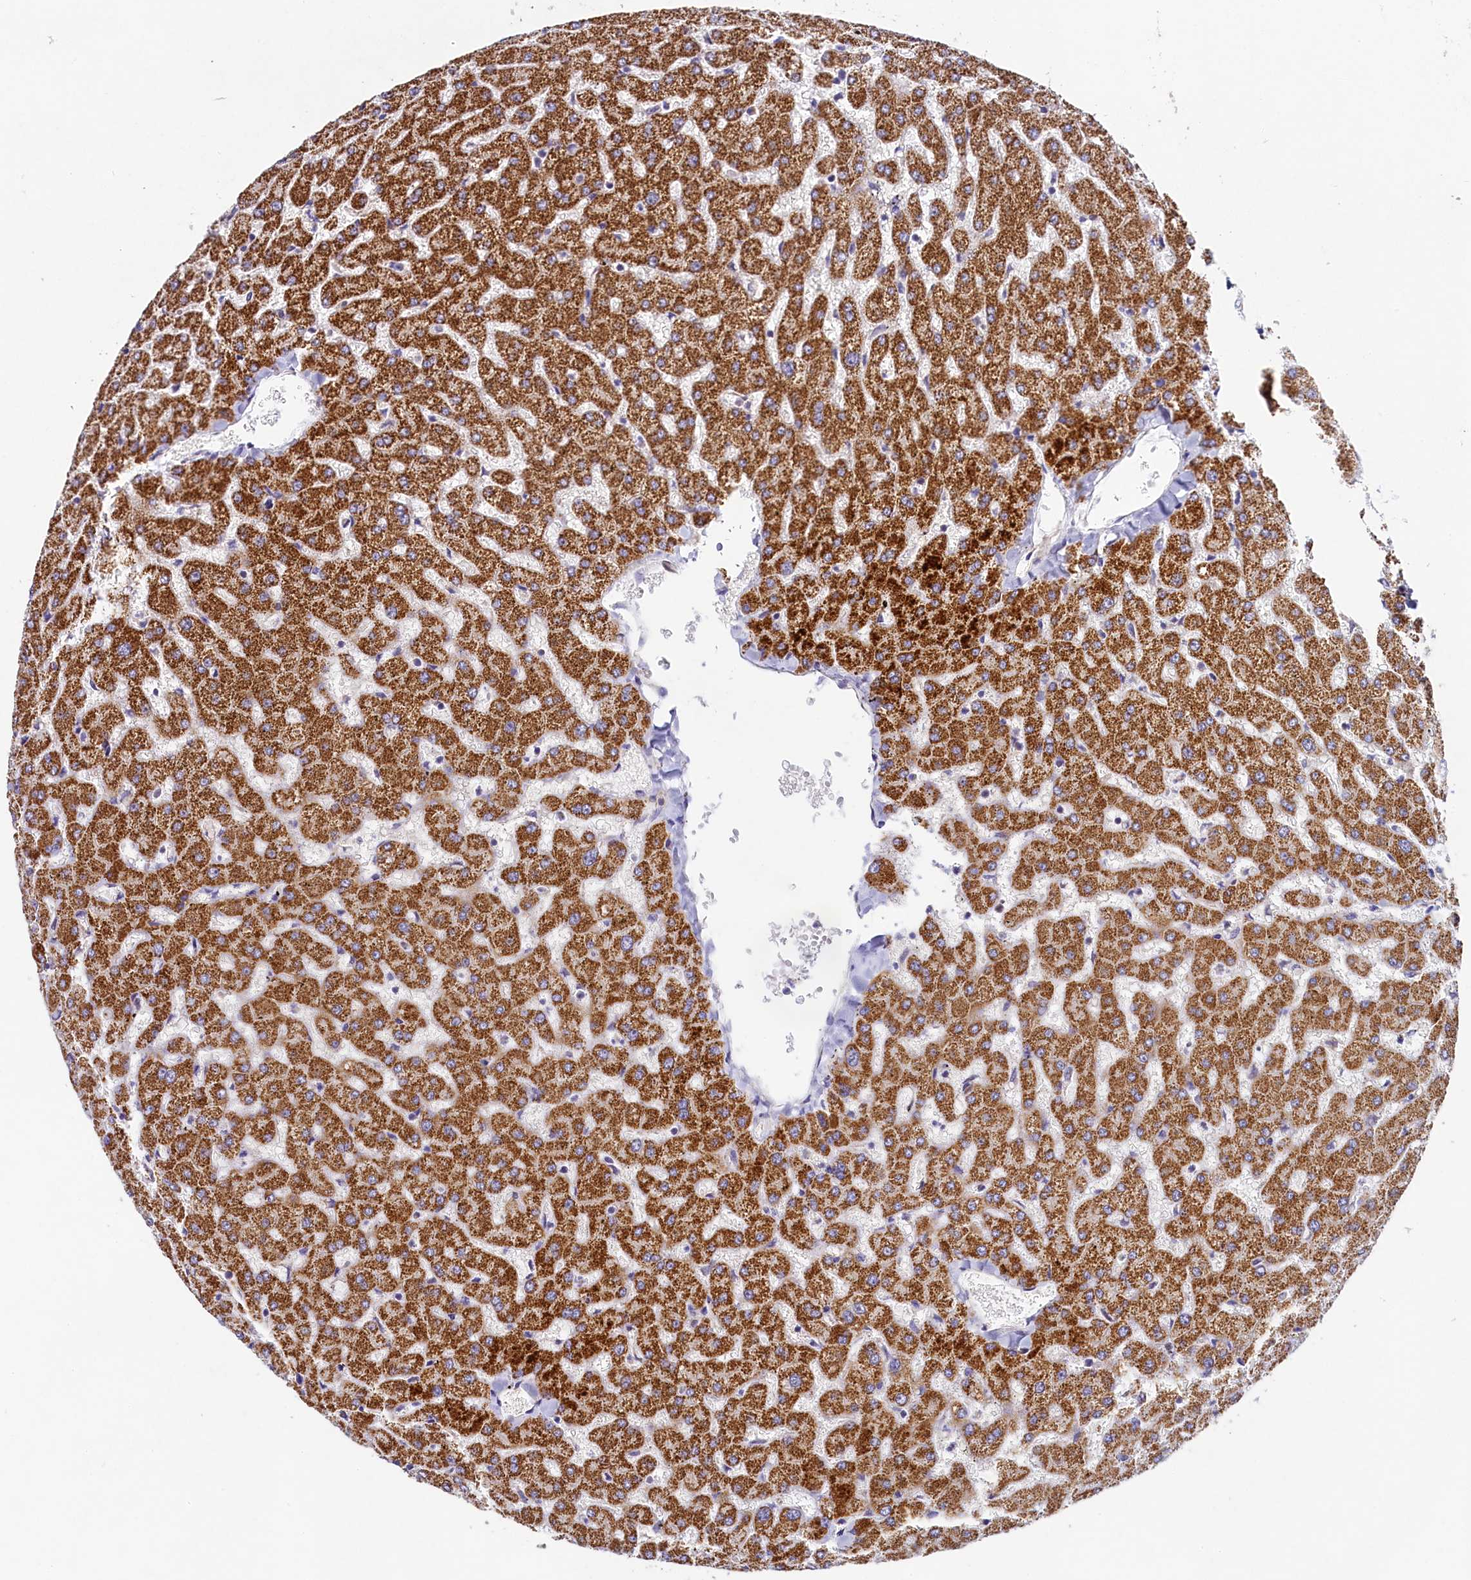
{"staining": {"intensity": "negative", "quantity": "none", "location": "none"}, "tissue": "liver", "cell_type": "Cholangiocytes", "image_type": "normal", "snomed": [{"axis": "morphology", "description": "Normal tissue, NOS"}, {"axis": "topography", "description": "Liver"}], "caption": "A high-resolution micrograph shows IHC staining of normal liver, which shows no significant expression in cholangiocytes.", "gene": "FXYD6", "patient": {"sex": "female", "age": 63}}